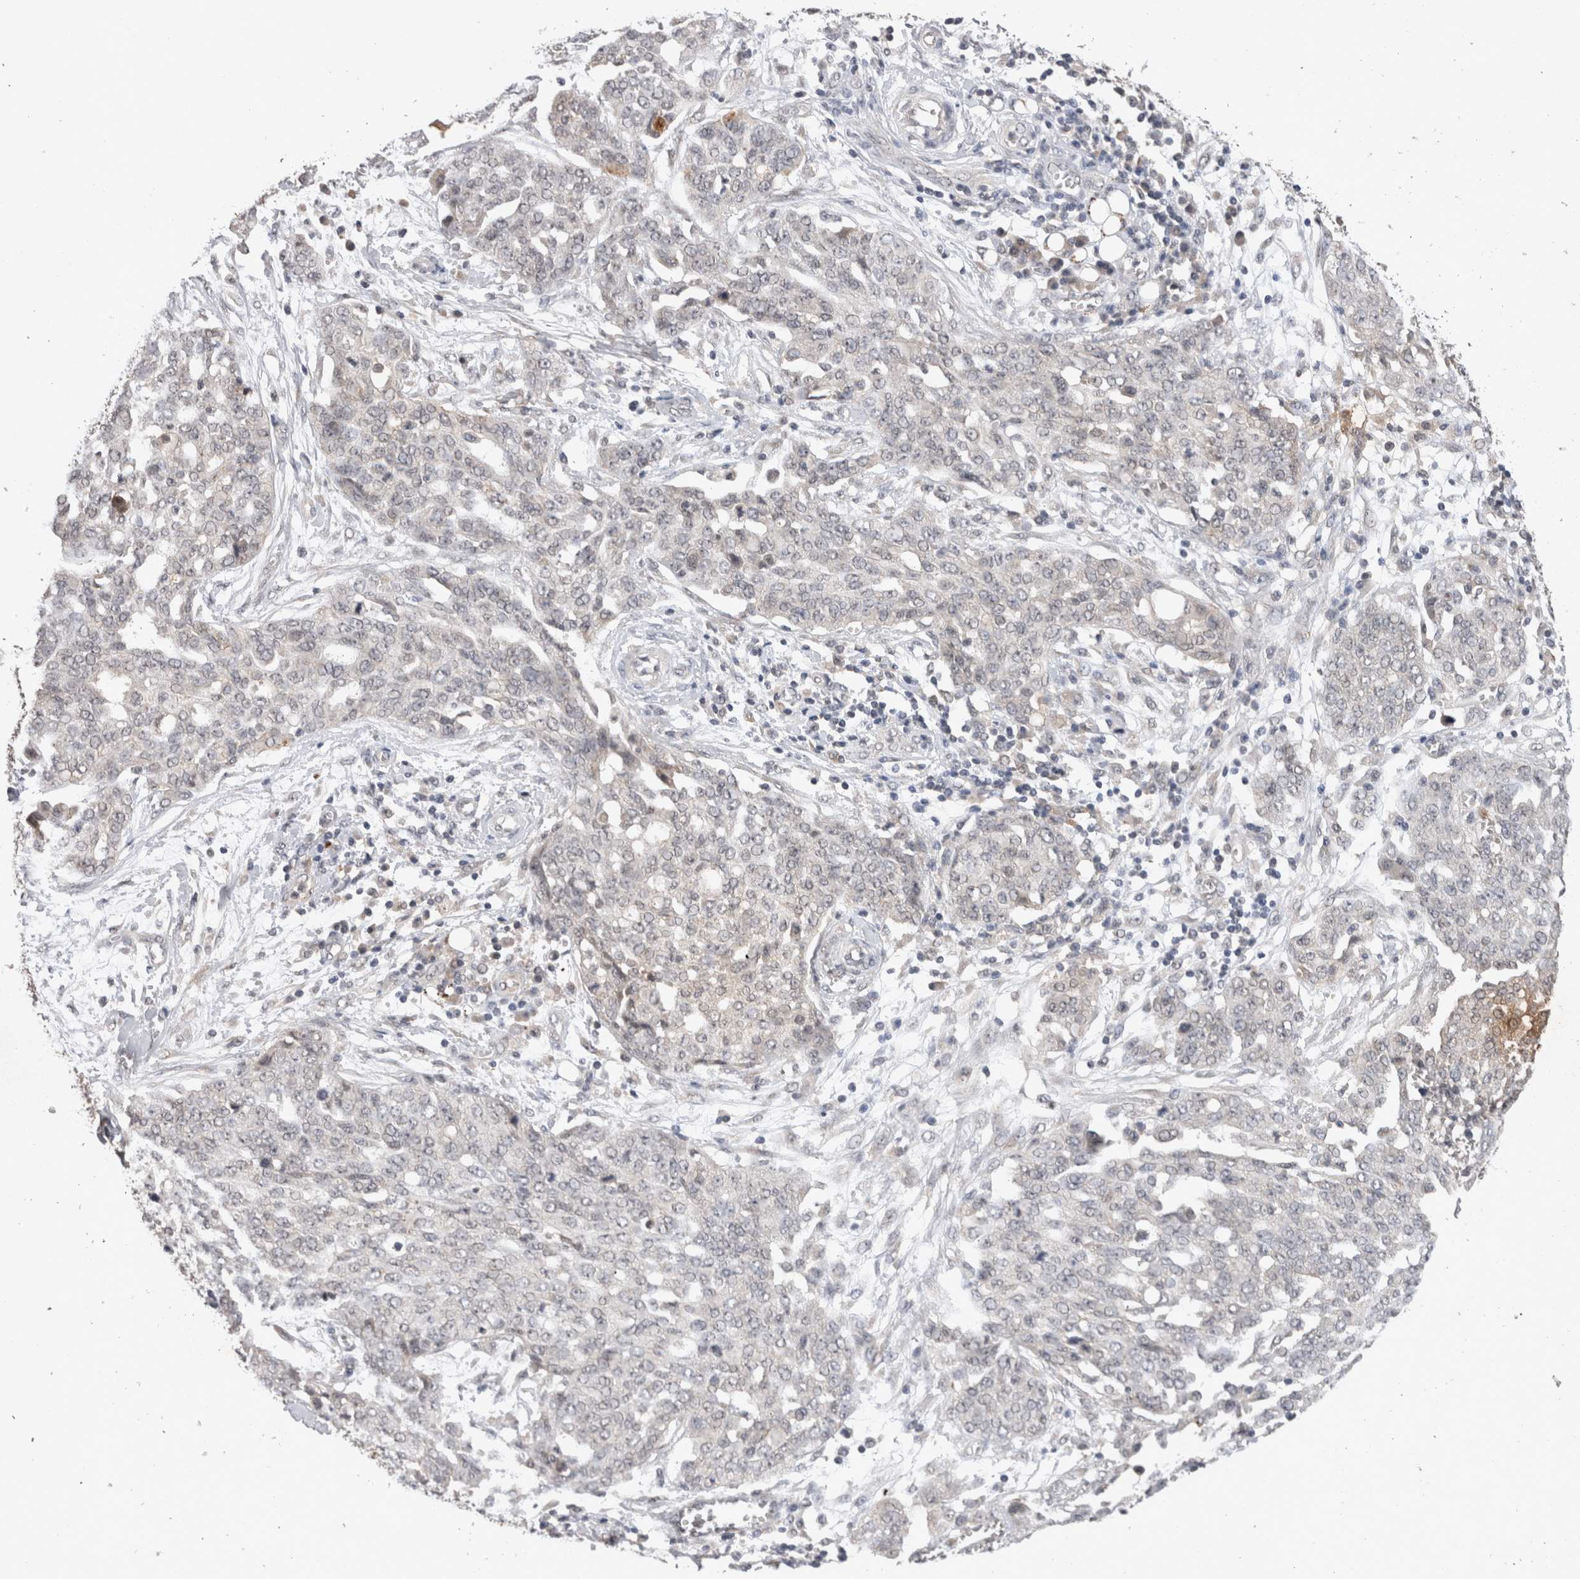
{"staining": {"intensity": "negative", "quantity": "none", "location": "none"}, "tissue": "ovarian cancer", "cell_type": "Tumor cells", "image_type": "cancer", "snomed": [{"axis": "morphology", "description": "Cystadenocarcinoma, serous, NOS"}, {"axis": "topography", "description": "Soft tissue"}, {"axis": "topography", "description": "Ovary"}], "caption": "A high-resolution photomicrograph shows immunohistochemistry staining of ovarian serous cystadenocarcinoma, which reveals no significant expression in tumor cells. The staining is performed using DAB (3,3'-diaminobenzidine) brown chromogen with nuclei counter-stained in using hematoxylin.", "gene": "RASSF3", "patient": {"sex": "female", "age": 57}}